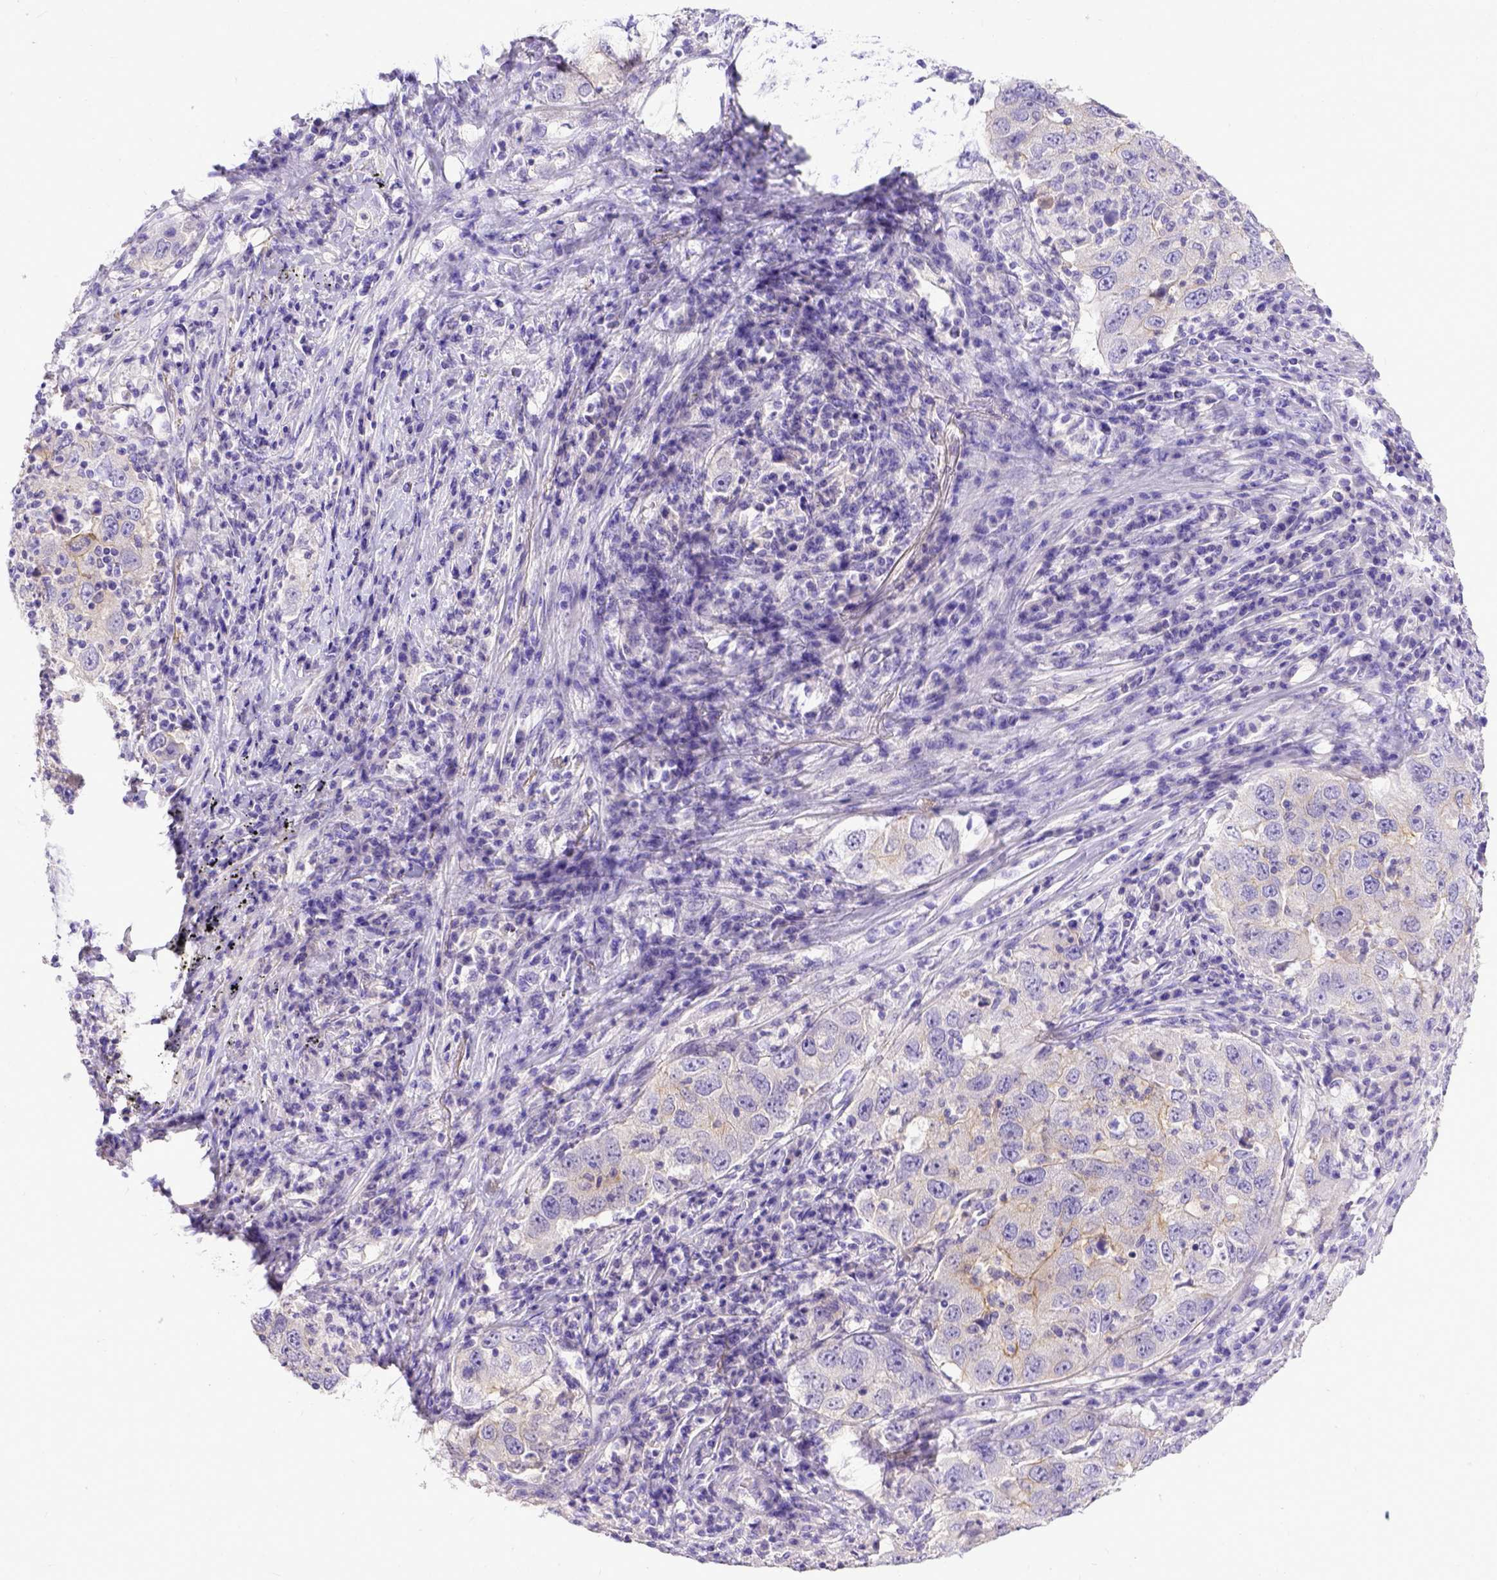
{"staining": {"intensity": "negative", "quantity": "none", "location": "none"}, "tissue": "lung cancer", "cell_type": "Tumor cells", "image_type": "cancer", "snomed": [{"axis": "morphology", "description": "Adenocarcinoma, NOS"}, {"axis": "topography", "description": "Lung"}], "caption": "IHC histopathology image of neoplastic tissue: human lung cancer stained with DAB (3,3'-diaminobenzidine) shows no significant protein expression in tumor cells. (DAB immunohistochemistry visualized using brightfield microscopy, high magnification).", "gene": "BTN1A1", "patient": {"sex": "male", "age": 73}}